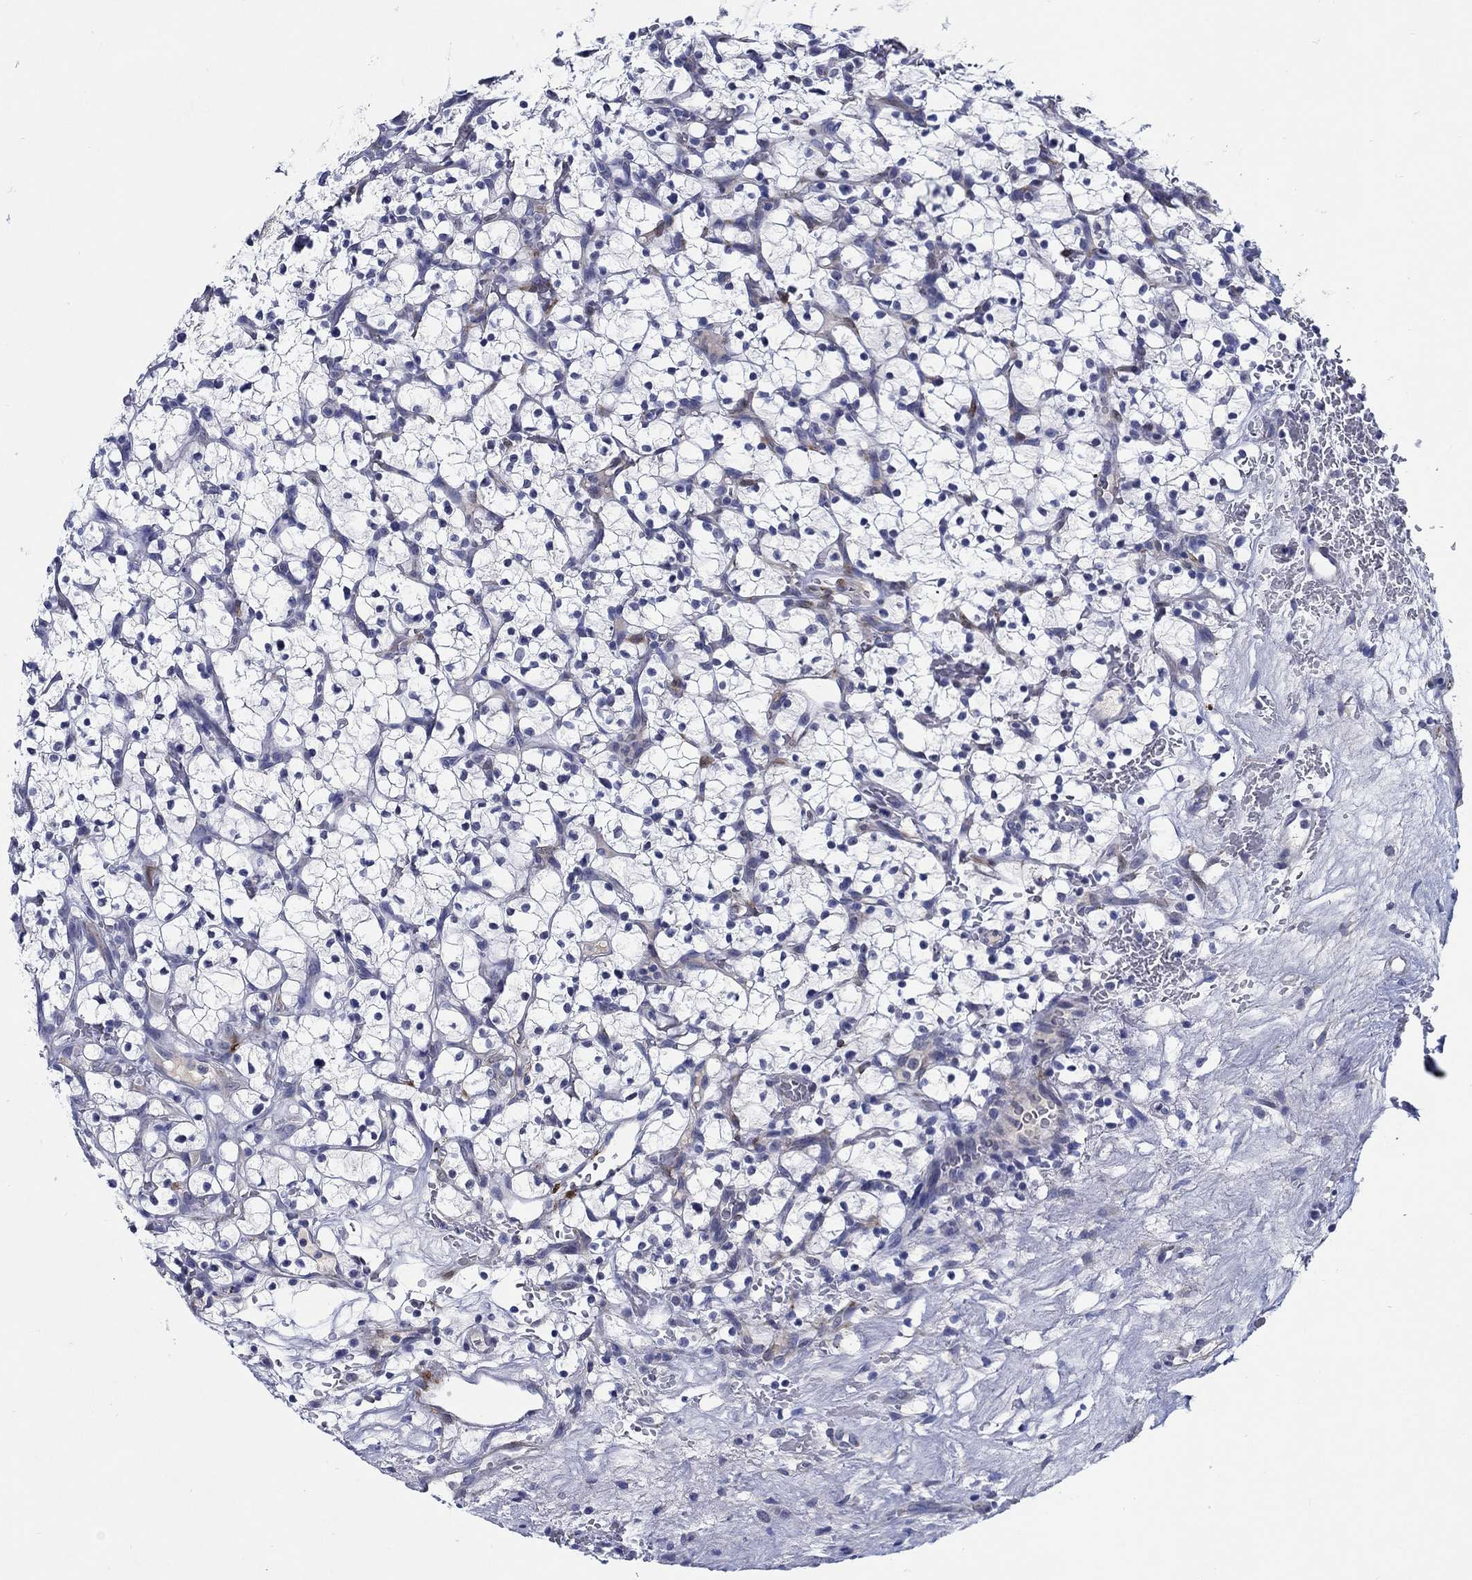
{"staining": {"intensity": "negative", "quantity": "none", "location": "none"}, "tissue": "renal cancer", "cell_type": "Tumor cells", "image_type": "cancer", "snomed": [{"axis": "morphology", "description": "Adenocarcinoma, NOS"}, {"axis": "topography", "description": "Kidney"}], "caption": "Adenocarcinoma (renal) was stained to show a protein in brown. There is no significant expression in tumor cells. (Brightfield microscopy of DAB immunohistochemistry at high magnification).", "gene": "MC2R", "patient": {"sex": "female", "age": 64}}